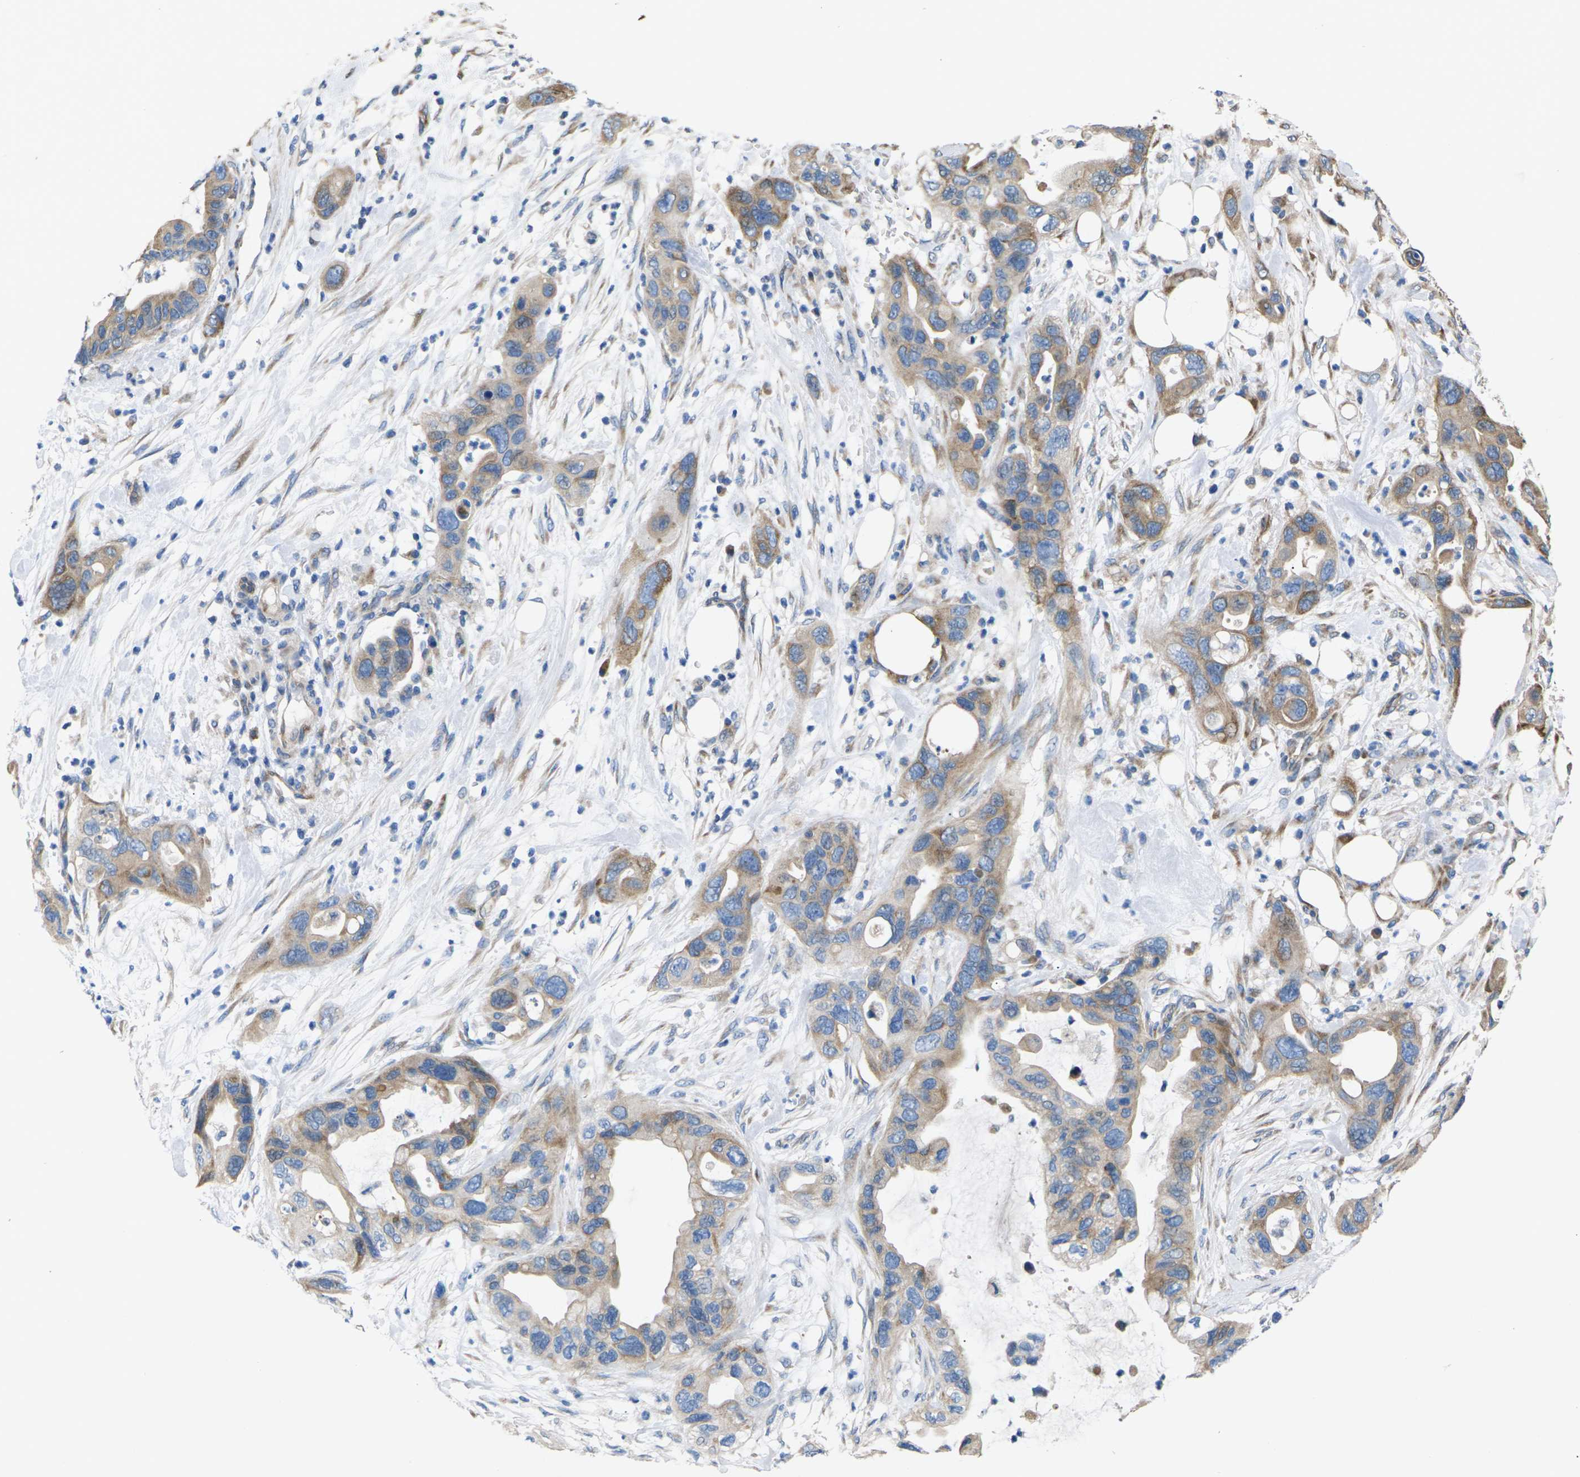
{"staining": {"intensity": "moderate", "quantity": ">75%", "location": "cytoplasmic/membranous"}, "tissue": "pancreatic cancer", "cell_type": "Tumor cells", "image_type": "cancer", "snomed": [{"axis": "morphology", "description": "Adenocarcinoma, NOS"}, {"axis": "topography", "description": "Pancreas"}], "caption": "Pancreatic adenocarcinoma tissue shows moderate cytoplasmic/membranous positivity in about >75% of tumor cells", "gene": "KLHDC8B", "patient": {"sex": "female", "age": 71}}